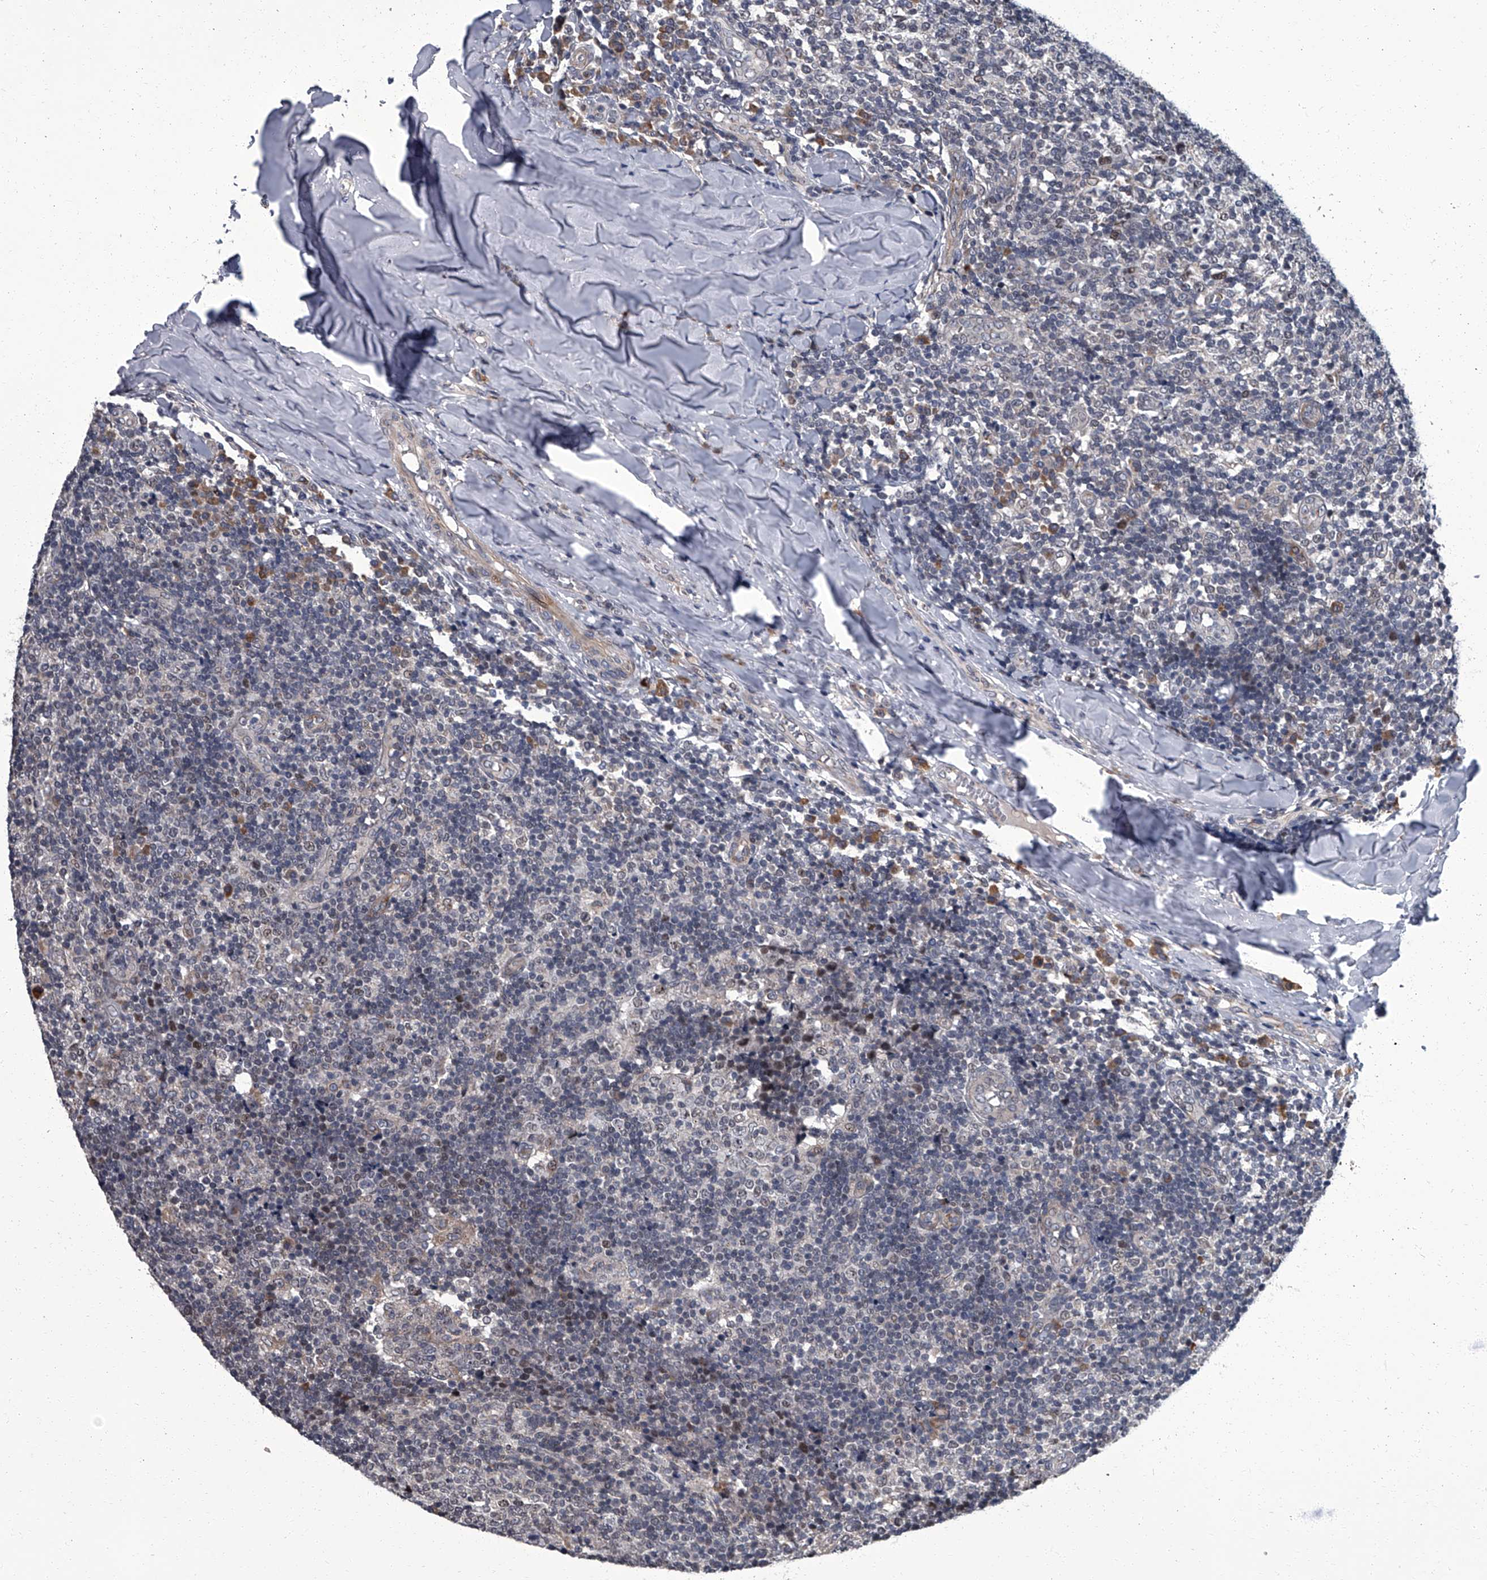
{"staining": {"intensity": "weak", "quantity": "<25%", "location": "cytoplasmic/membranous,nuclear"}, "tissue": "tonsil", "cell_type": "Germinal center cells", "image_type": "normal", "snomed": [{"axis": "morphology", "description": "Normal tissue, NOS"}, {"axis": "topography", "description": "Tonsil"}], "caption": "The image shows no staining of germinal center cells in benign tonsil.", "gene": "ZNF274", "patient": {"sex": "female", "age": 19}}